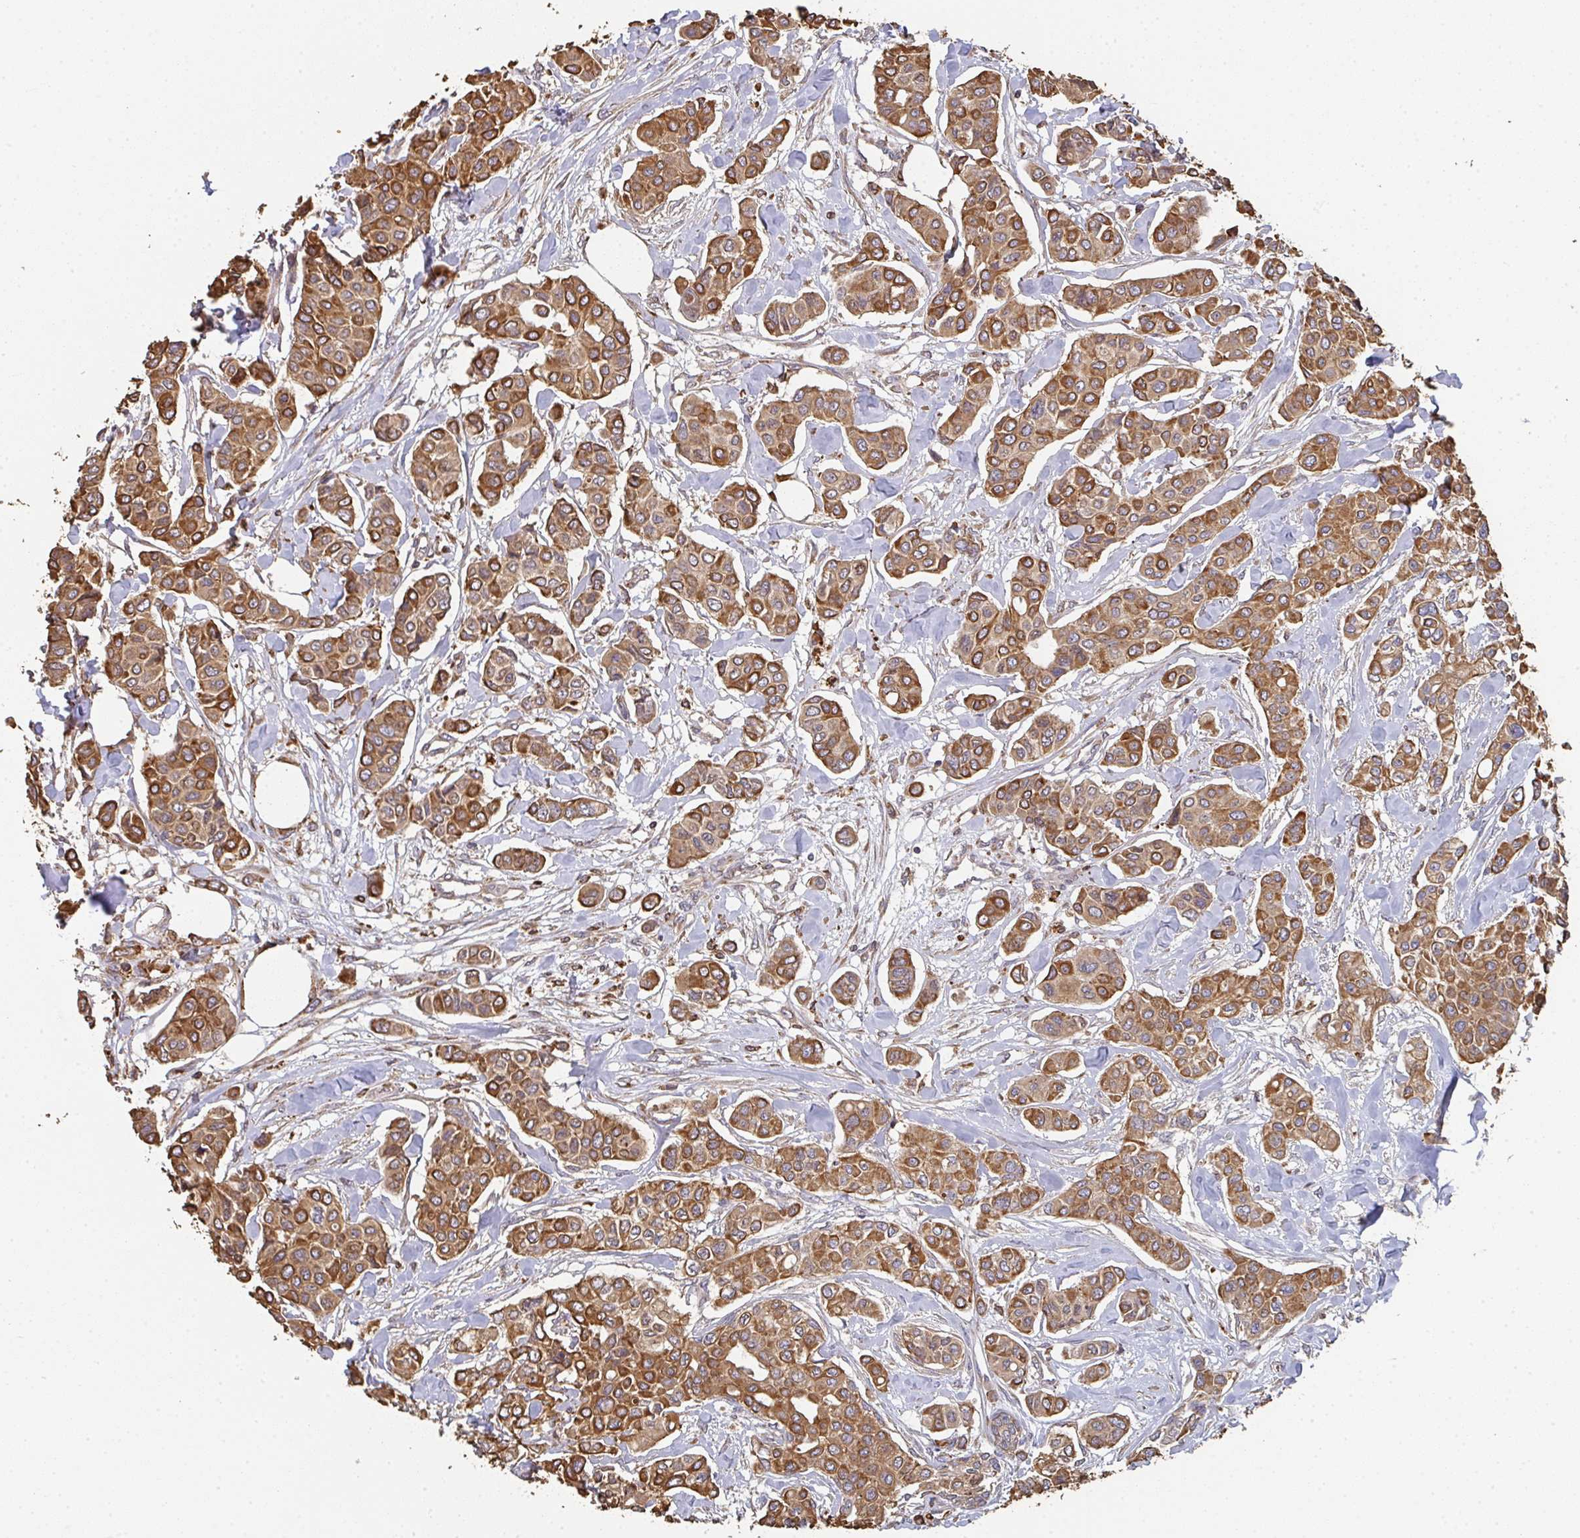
{"staining": {"intensity": "strong", "quantity": ">75%", "location": "cytoplasmic/membranous"}, "tissue": "breast cancer", "cell_type": "Tumor cells", "image_type": "cancer", "snomed": [{"axis": "morphology", "description": "Lobular carcinoma"}, {"axis": "topography", "description": "Breast"}], "caption": "Immunohistochemistry (IHC) staining of lobular carcinoma (breast), which shows high levels of strong cytoplasmic/membranous staining in about >75% of tumor cells indicating strong cytoplasmic/membranous protein staining. The staining was performed using DAB (brown) for protein detection and nuclei were counterstained in hematoxylin (blue).", "gene": "POLG", "patient": {"sex": "female", "age": 51}}